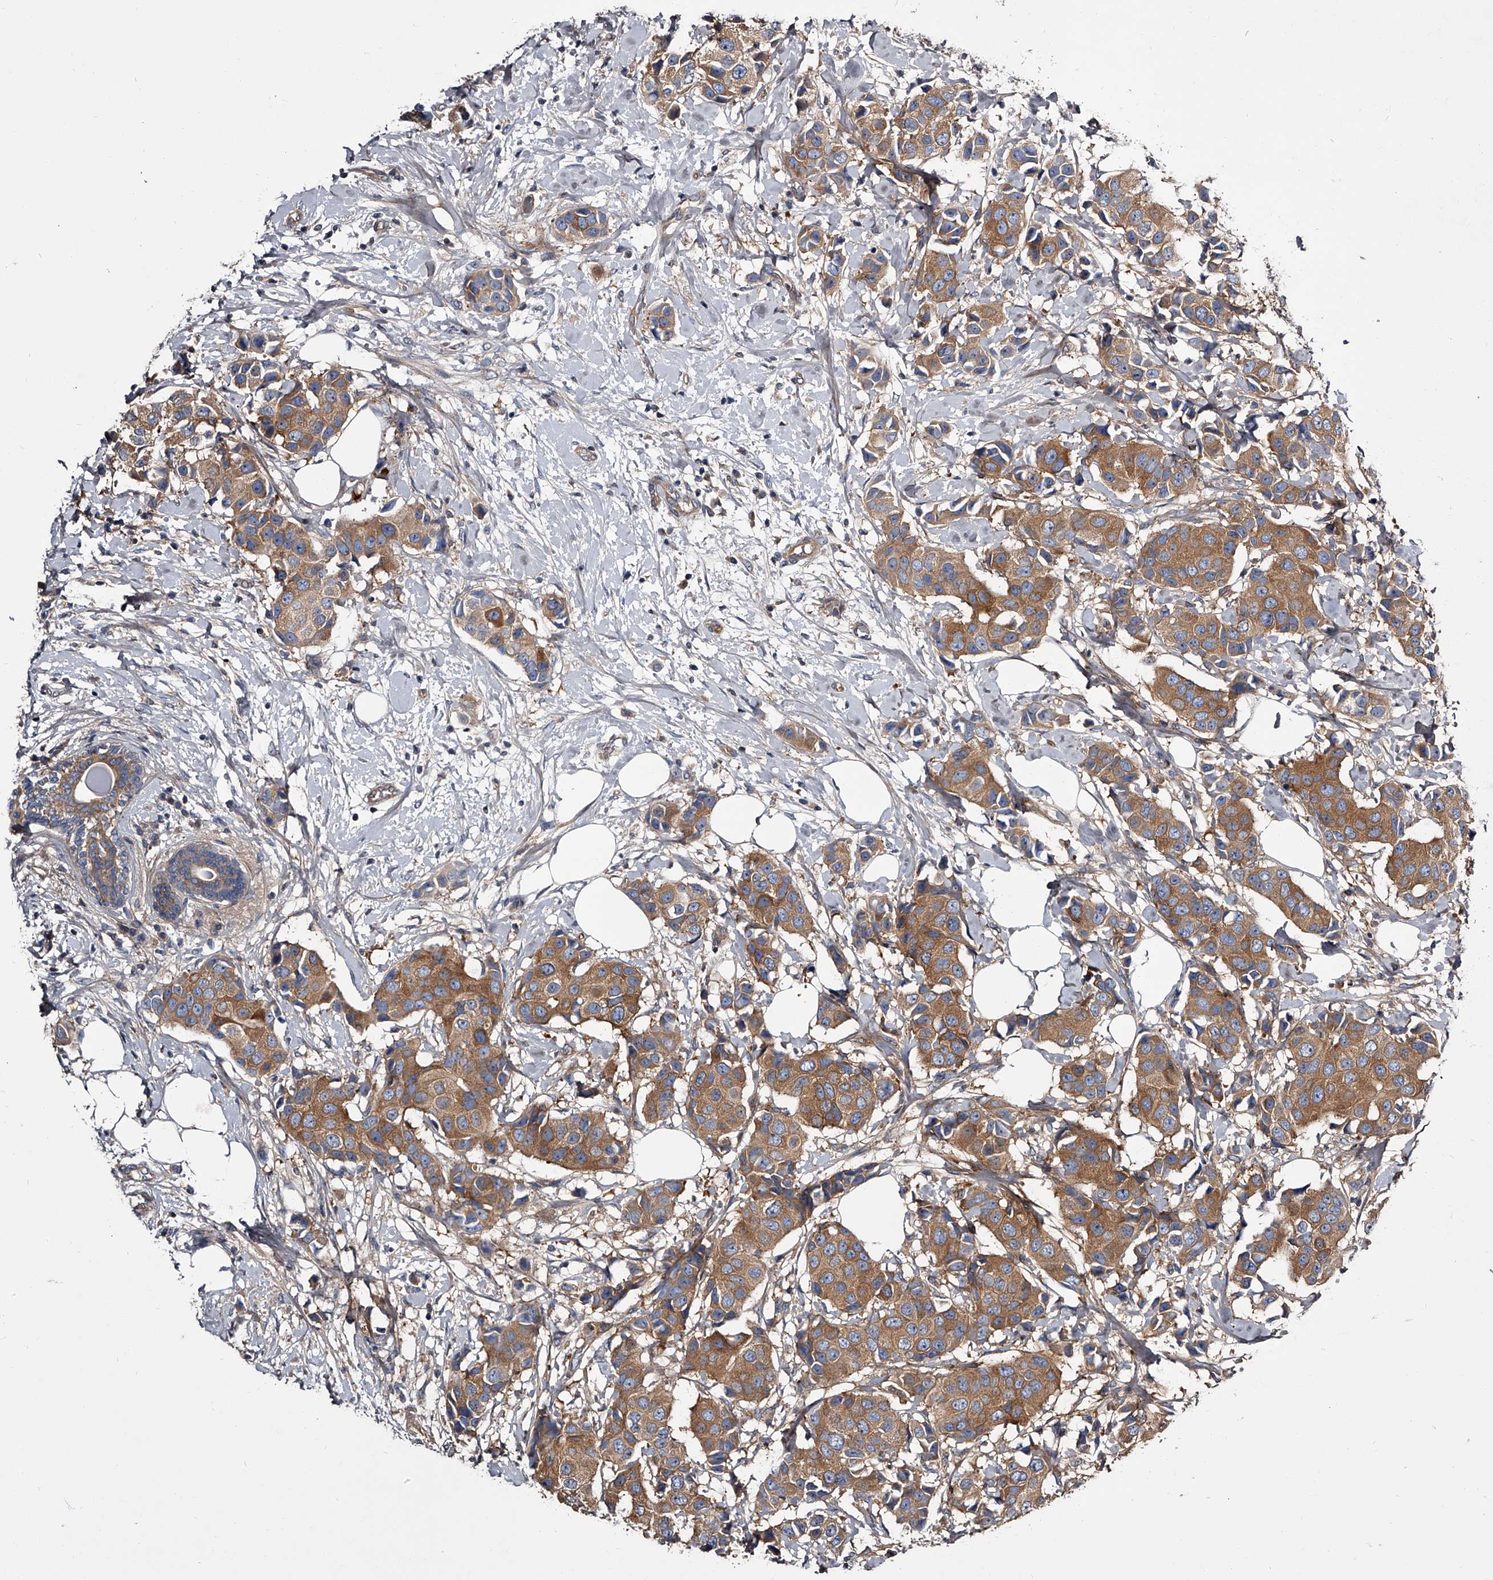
{"staining": {"intensity": "moderate", "quantity": ">75%", "location": "cytoplasmic/membranous"}, "tissue": "breast cancer", "cell_type": "Tumor cells", "image_type": "cancer", "snomed": [{"axis": "morphology", "description": "Normal tissue, NOS"}, {"axis": "morphology", "description": "Duct carcinoma"}, {"axis": "topography", "description": "Breast"}], "caption": "Immunohistochemistry (IHC) micrograph of neoplastic tissue: breast infiltrating ductal carcinoma stained using immunohistochemistry (IHC) demonstrates medium levels of moderate protein expression localized specifically in the cytoplasmic/membranous of tumor cells, appearing as a cytoplasmic/membranous brown color.", "gene": "GAPVD1", "patient": {"sex": "female", "age": 39}}